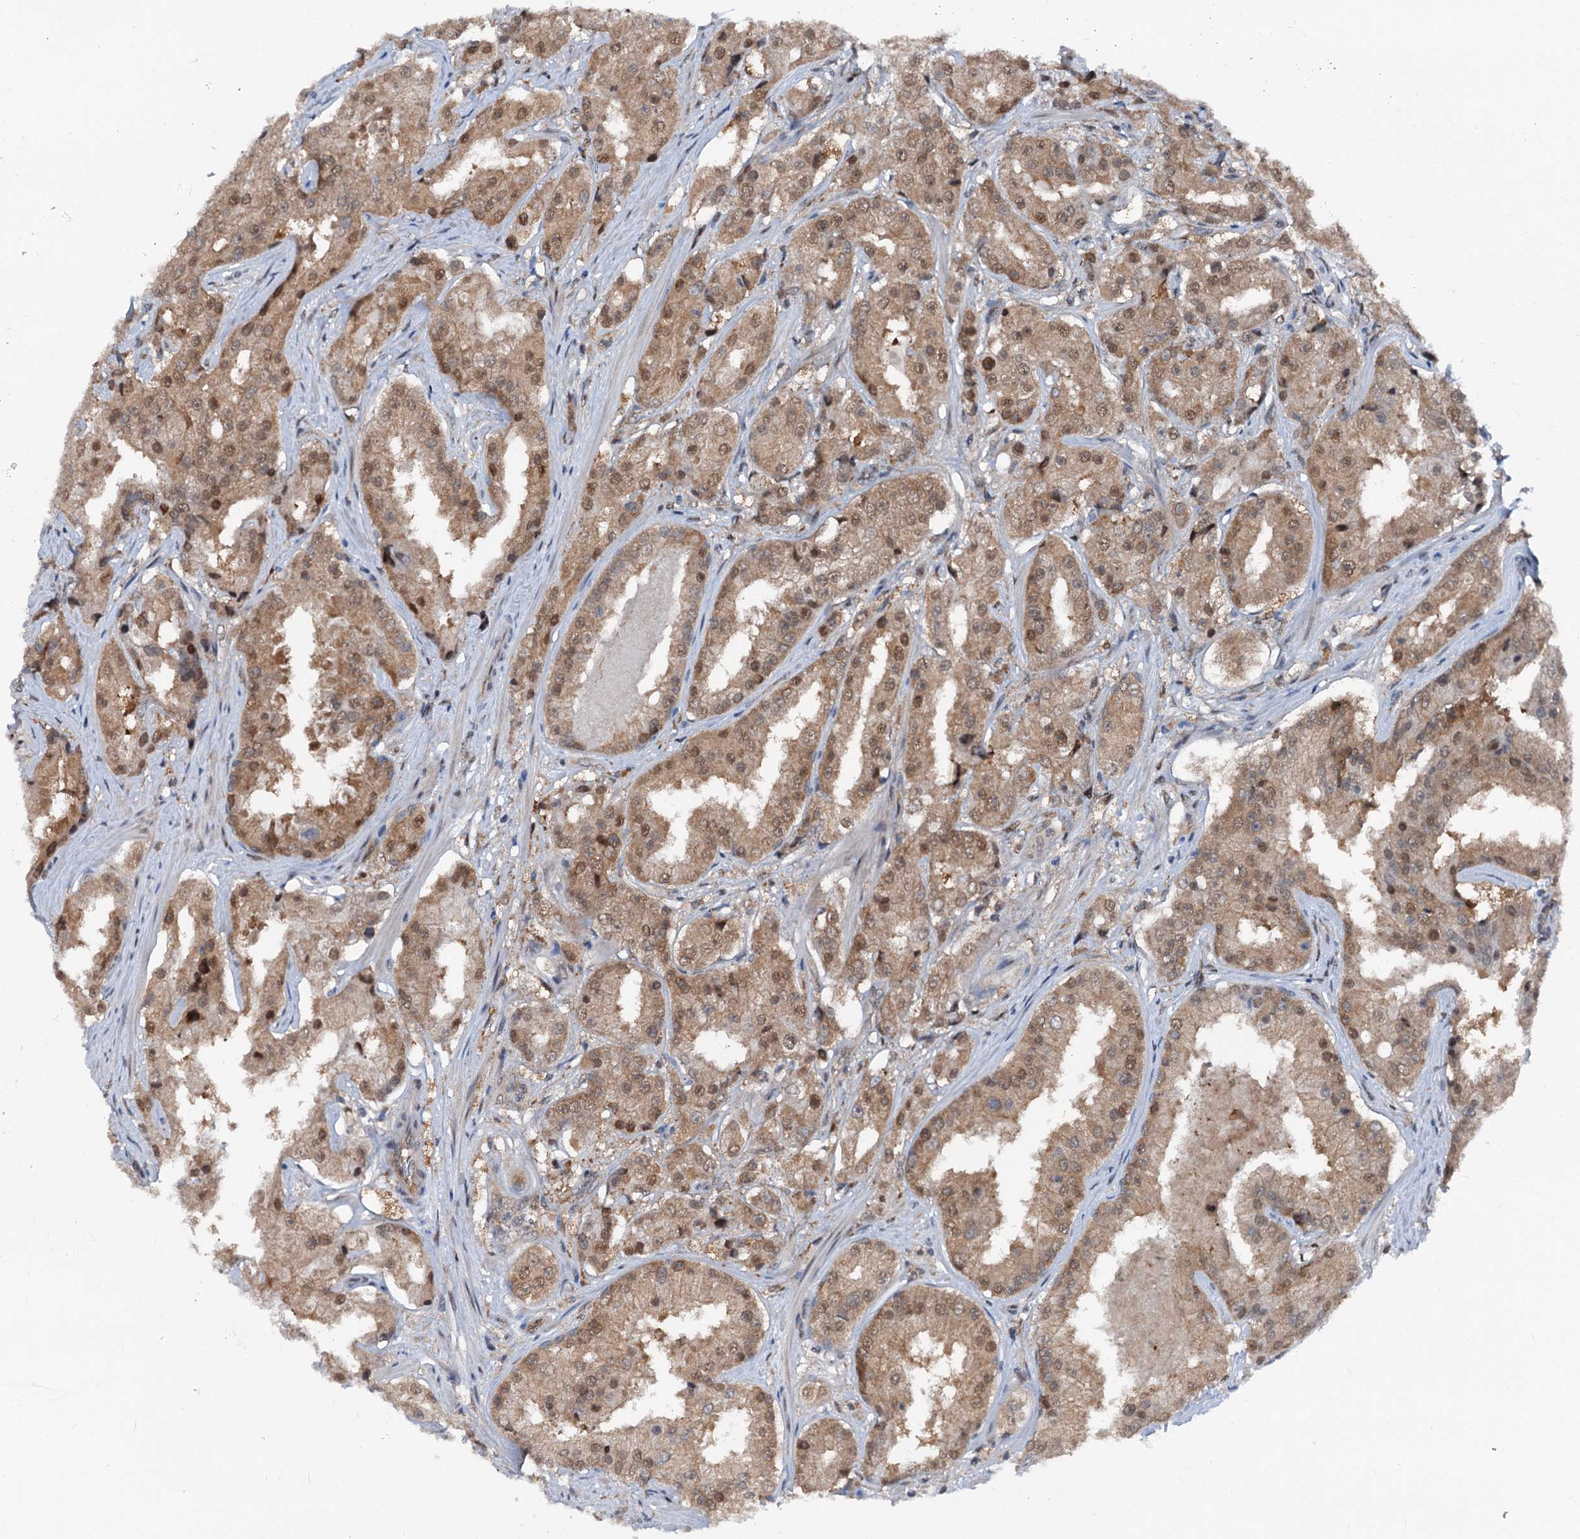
{"staining": {"intensity": "moderate", "quantity": ">75%", "location": "cytoplasmic/membranous,nuclear"}, "tissue": "prostate cancer", "cell_type": "Tumor cells", "image_type": "cancer", "snomed": [{"axis": "morphology", "description": "Adenocarcinoma, High grade"}, {"axis": "topography", "description": "Prostate"}], "caption": "This photomicrograph displays IHC staining of high-grade adenocarcinoma (prostate), with medium moderate cytoplasmic/membranous and nuclear staining in about >75% of tumor cells.", "gene": "PSMD13", "patient": {"sex": "male", "age": 73}}